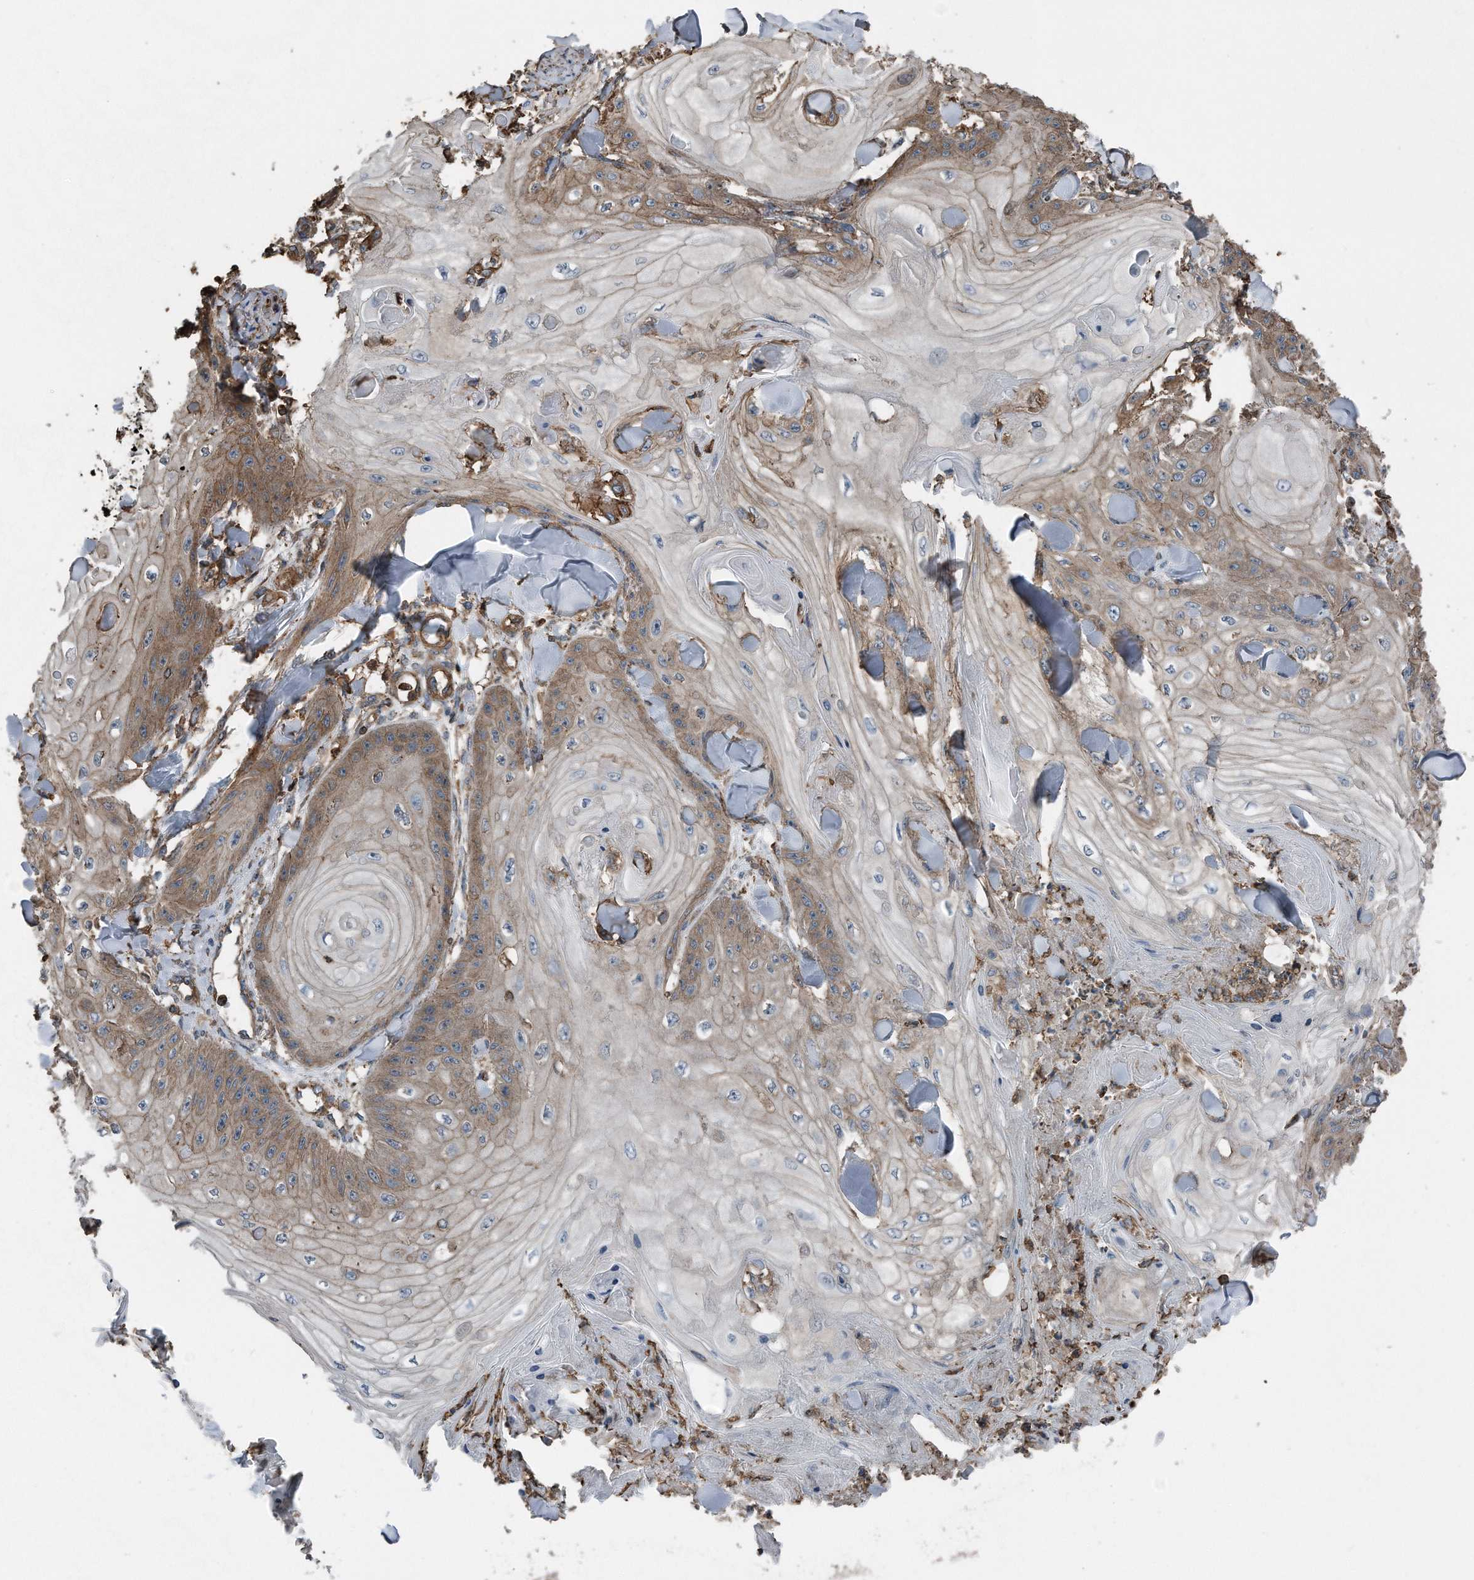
{"staining": {"intensity": "moderate", "quantity": ">75%", "location": "cytoplasmic/membranous"}, "tissue": "skin cancer", "cell_type": "Tumor cells", "image_type": "cancer", "snomed": [{"axis": "morphology", "description": "Squamous cell carcinoma, NOS"}, {"axis": "topography", "description": "Skin"}], "caption": "This is a micrograph of immunohistochemistry (IHC) staining of squamous cell carcinoma (skin), which shows moderate staining in the cytoplasmic/membranous of tumor cells.", "gene": "RSPO3", "patient": {"sex": "male", "age": 74}}